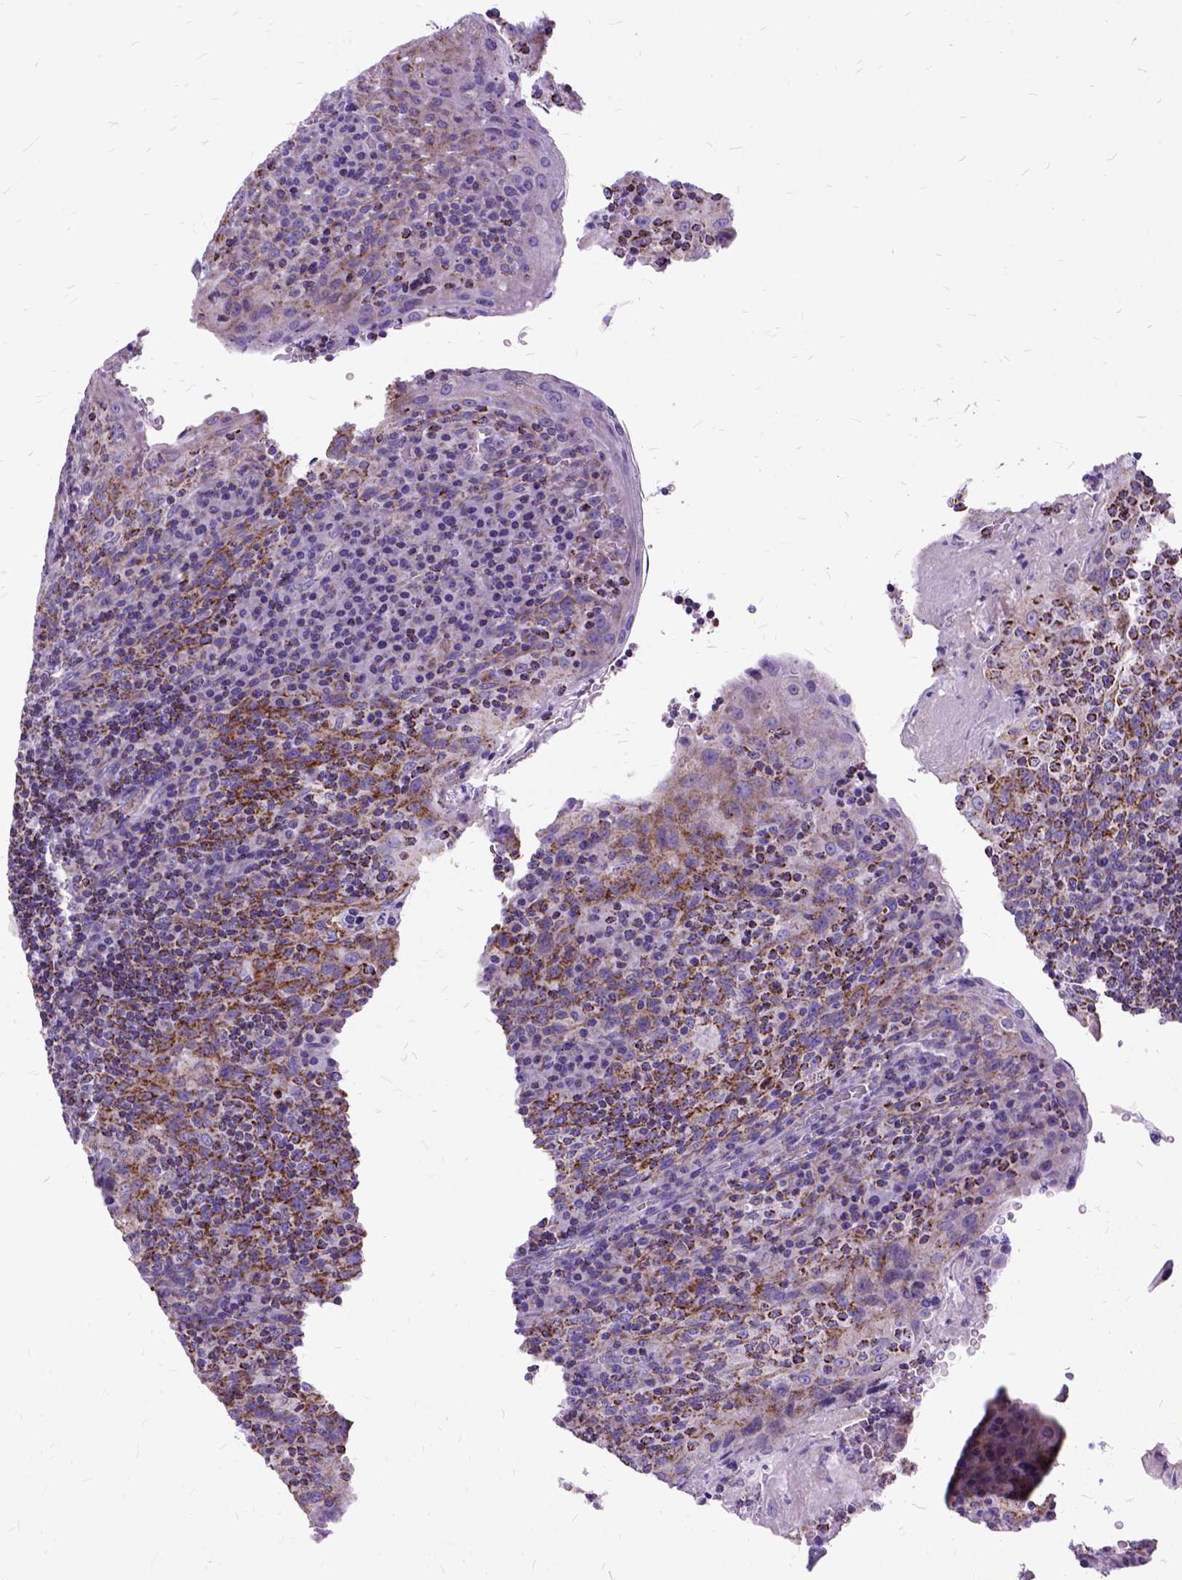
{"staining": {"intensity": "strong", "quantity": ">75%", "location": "cytoplasmic/membranous"}, "tissue": "tonsil", "cell_type": "Germinal center cells", "image_type": "normal", "snomed": [{"axis": "morphology", "description": "Normal tissue, NOS"}, {"axis": "topography", "description": "Tonsil"}], "caption": "Immunohistochemistry of unremarkable tonsil exhibits high levels of strong cytoplasmic/membranous positivity in about >75% of germinal center cells. (Stains: DAB (3,3'-diaminobenzidine) in brown, nuclei in blue, Microscopy: brightfield microscopy at high magnification).", "gene": "OXCT1", "patient": {"sex": "male", "age": 17}}